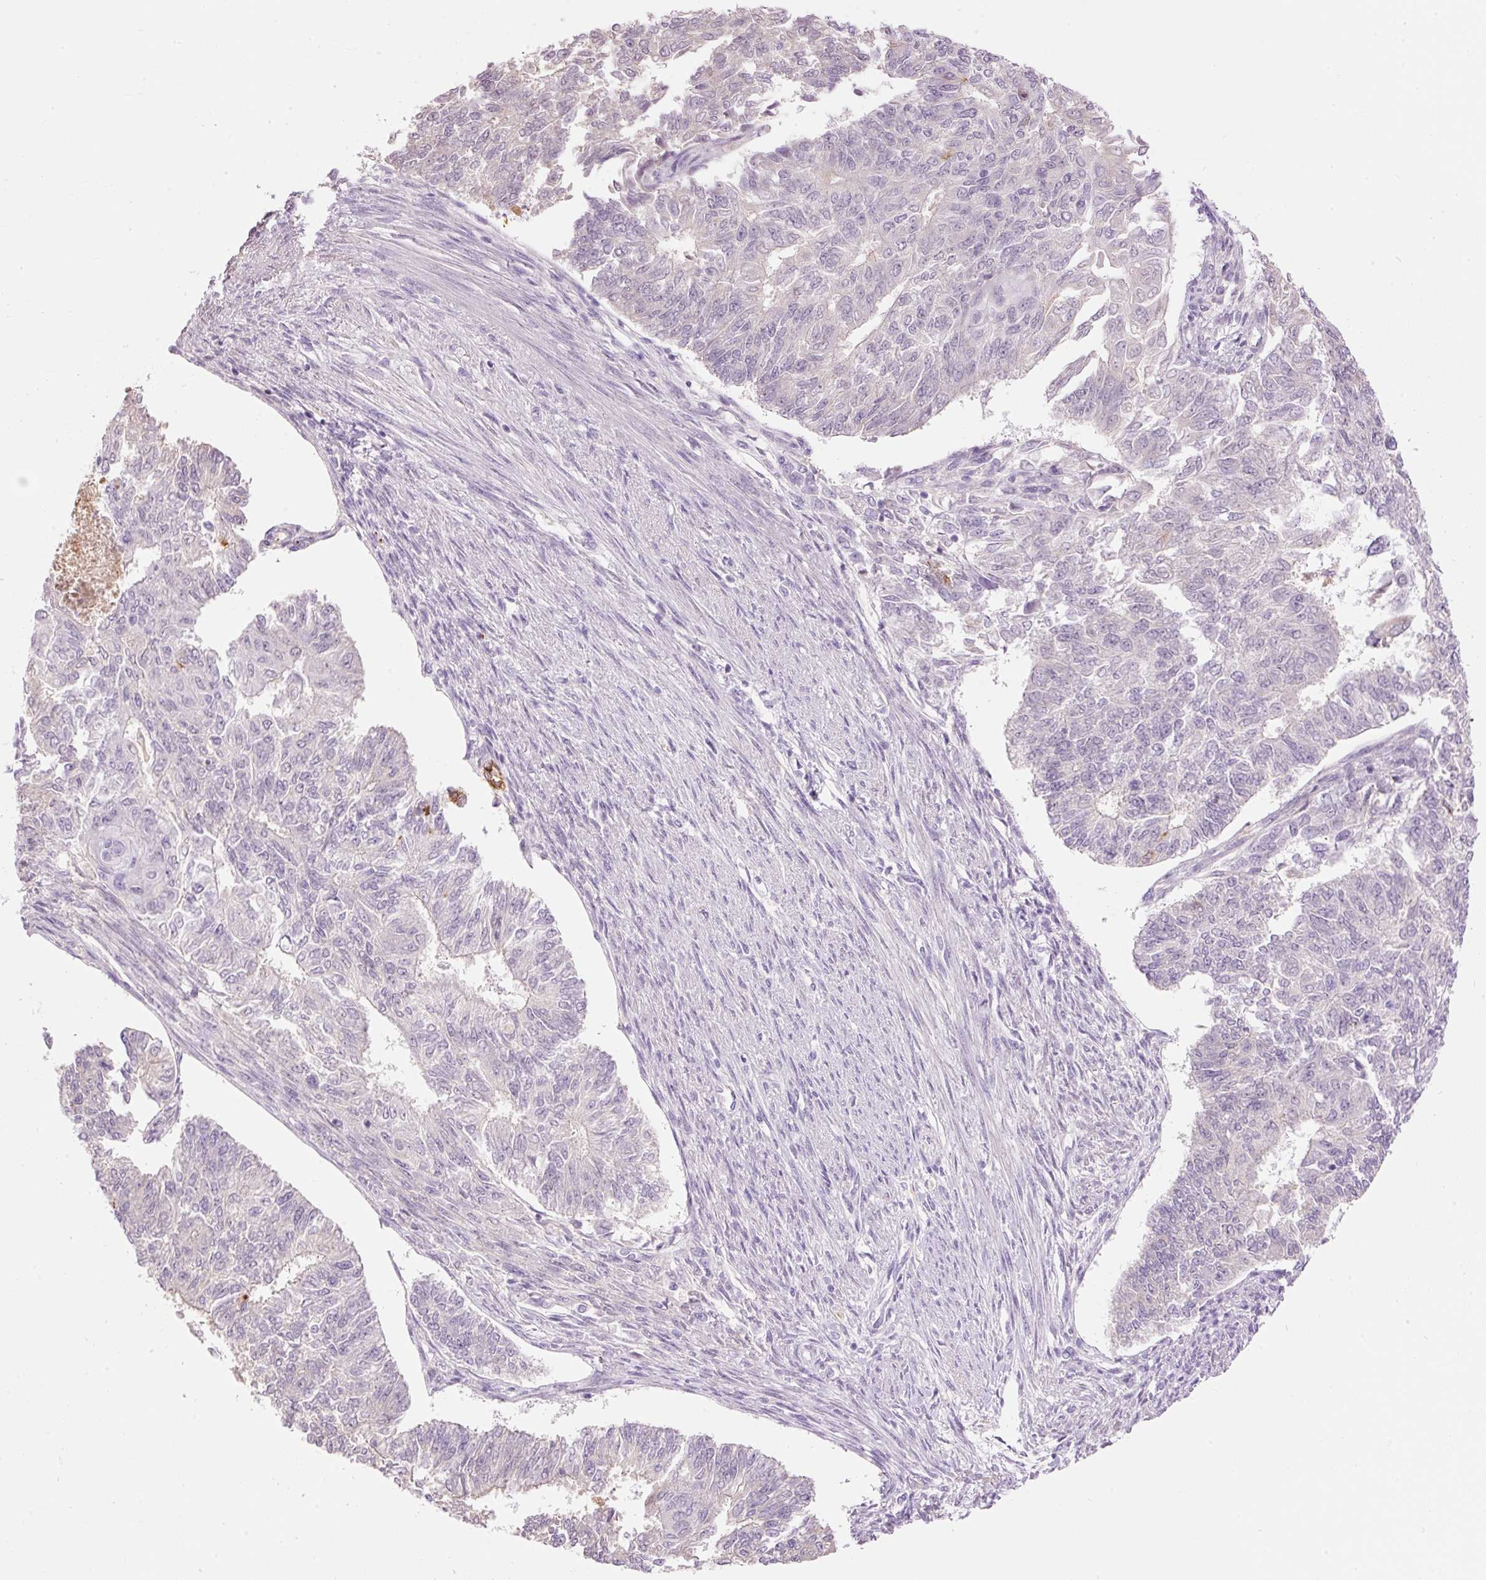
{"staining": {"intensity": "negative", "quantity": "none", "location": "none"}, "tissue": "endometrial cancer", "cell_type": "Tumor cells", "image_type": "cancer", "snomed": [{"axis": "morphology", "description": "Adenocarcinoma, NOS"}, {"axis": "topography", "description": "Endometrium"}], "caption": "Adenocarcinoma (endometrial) was stained to show a protein in brown. There is no significant positivity in tumor cells. (Stains: DAB (3,3'-diaminobenzidine) immunohistochemistry with hematoxylin counter stain, Microscopy: brightfield microscopy at high magnification).", "gene": "PRPF38B", "patient": {"sex": "female", "age": 32}}